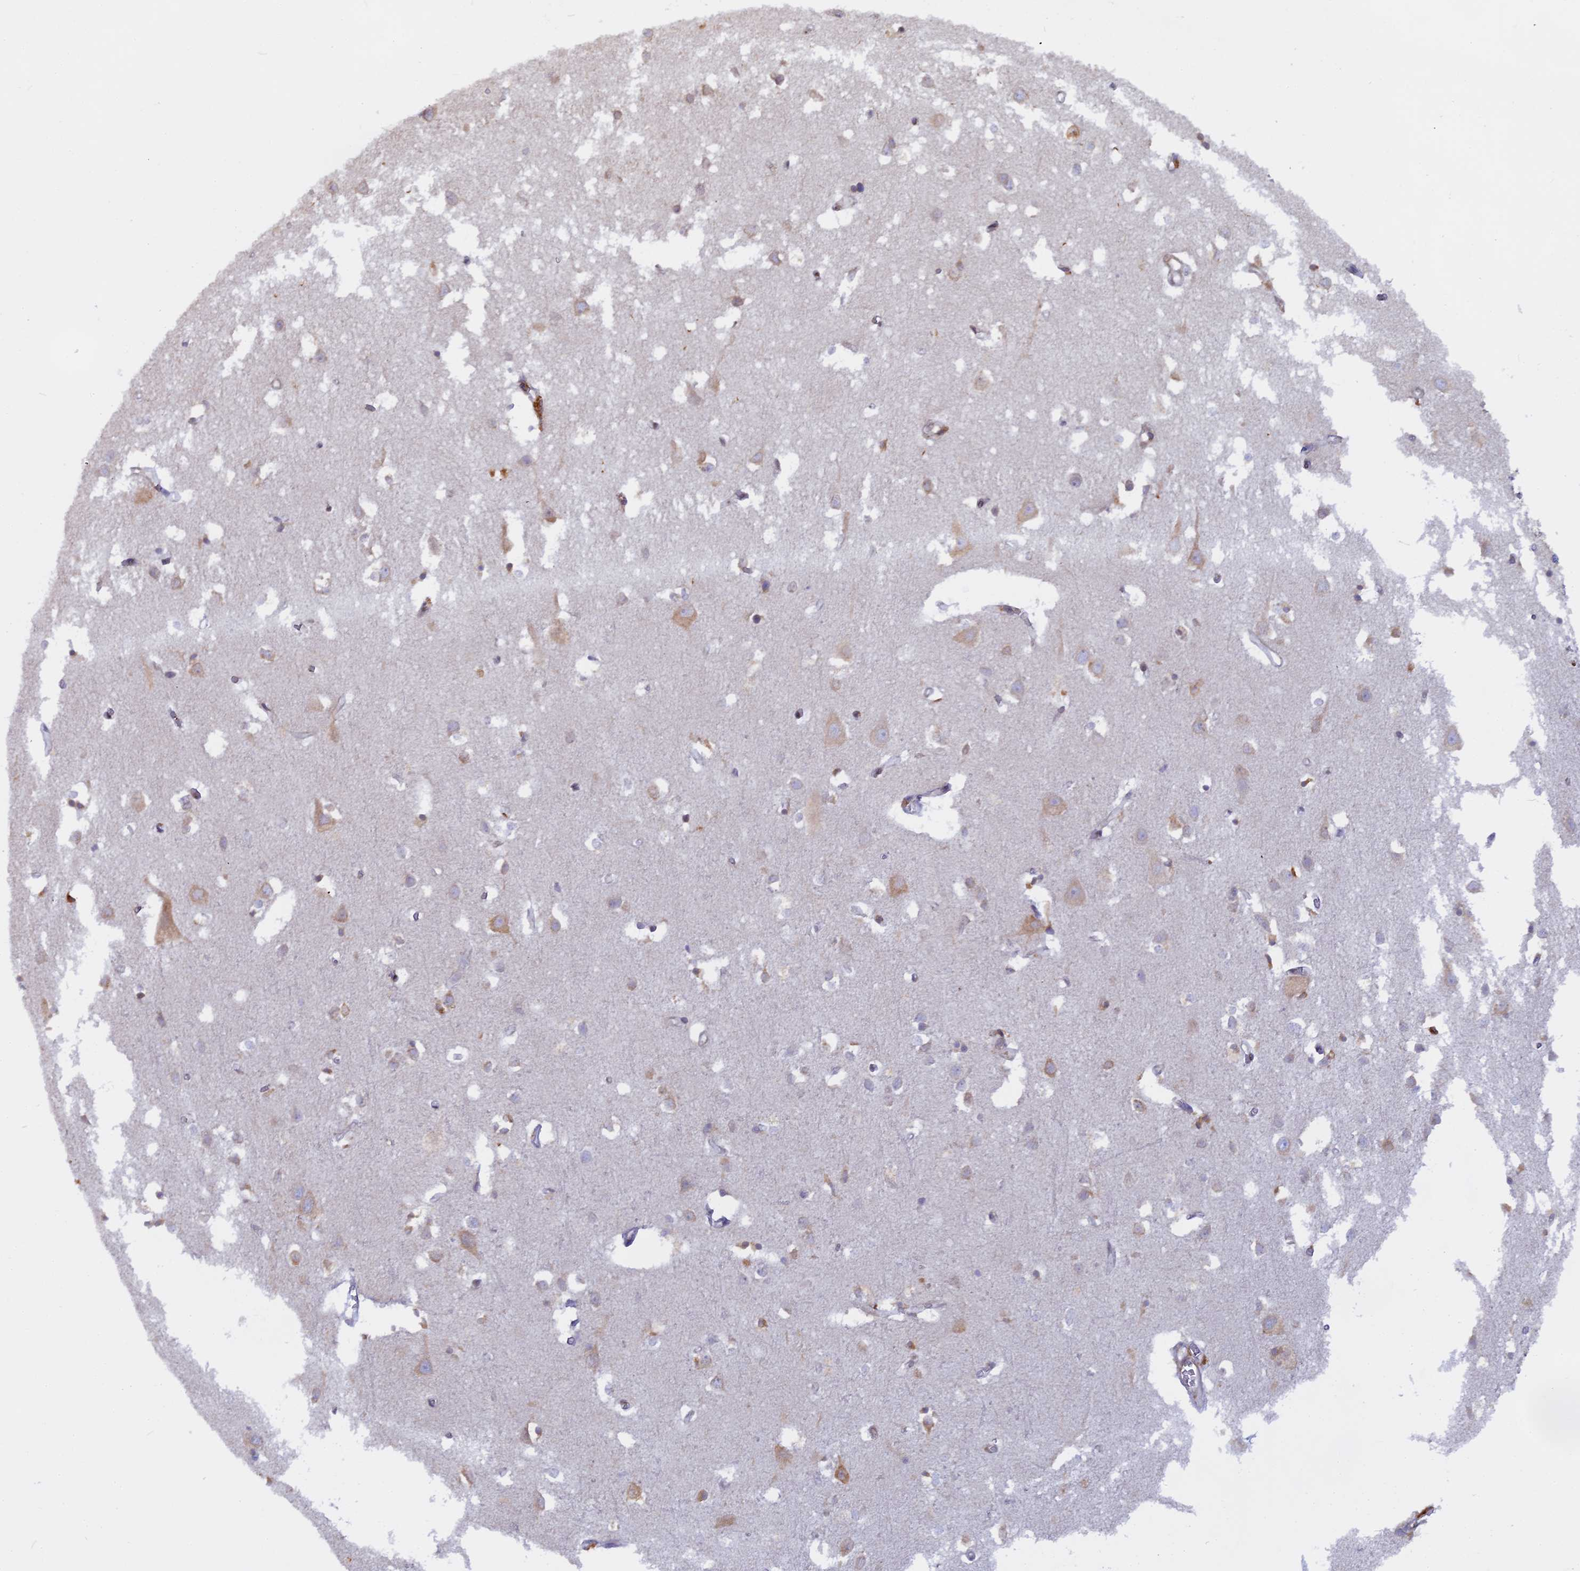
{"staining": {"intensity": "negative", "quantity": "none", "location": "none"}, "tissue": "cerebral cortex", "cell_type": "Endothelial cells", "image_type": "normal", "snomed": [{"axis": "morphology", "description": "Normal tissue, NOS"}, {"axis": "topography", "description": "Cerebral cortex"}], "caption": "This is an immunohistochemistry (IHC) photomicrograph of normal cerebral cortex. There is no expression in endothelial cells.", "gene": "TLCD1", "patient": {"sex": "female", "age": 64}}